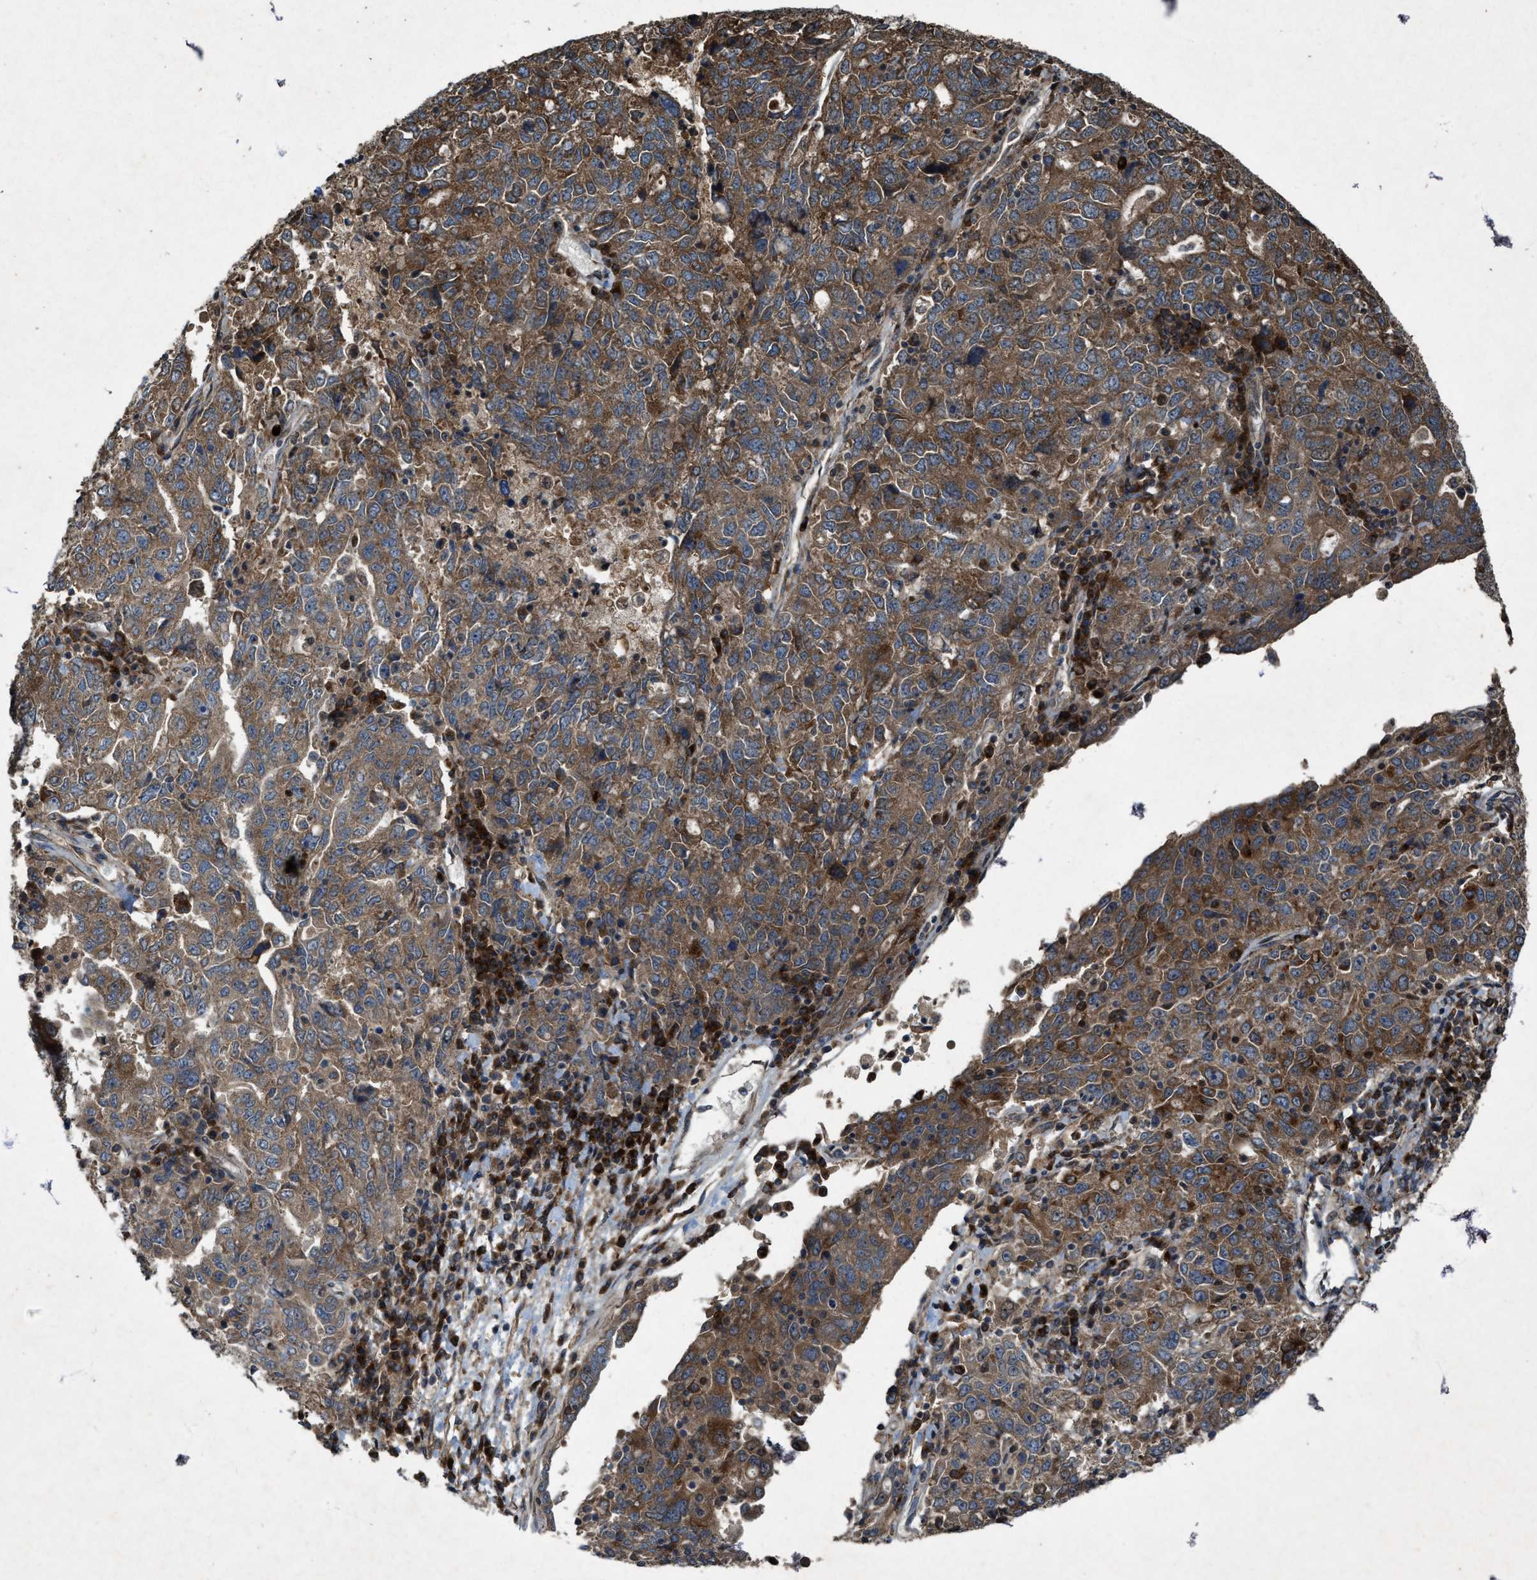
{"staining": {"intensity": "moderate", "quantity": ">75%", "location": "cytoplasmic/membranous"}, "tissue": "ovarian cancer", "cell_type": "Tumor cells", "image_type": "cancer", "snomed": [{"axis": "morphology", "description": "Carcinoma, endometroid"}, {"axis": "topography", "description": "Ovary"}], "caption": "Immunohistochemistry micrograph of ovarian cancer (endometroid carcinoma) stained for a protein (brown), which reveals medium levels of moderate cytoplasmic/membranous expression in approximately >75% of tumor cells.", "gene": "PDP2", "patient": {"sex": "female", "age": 62}}